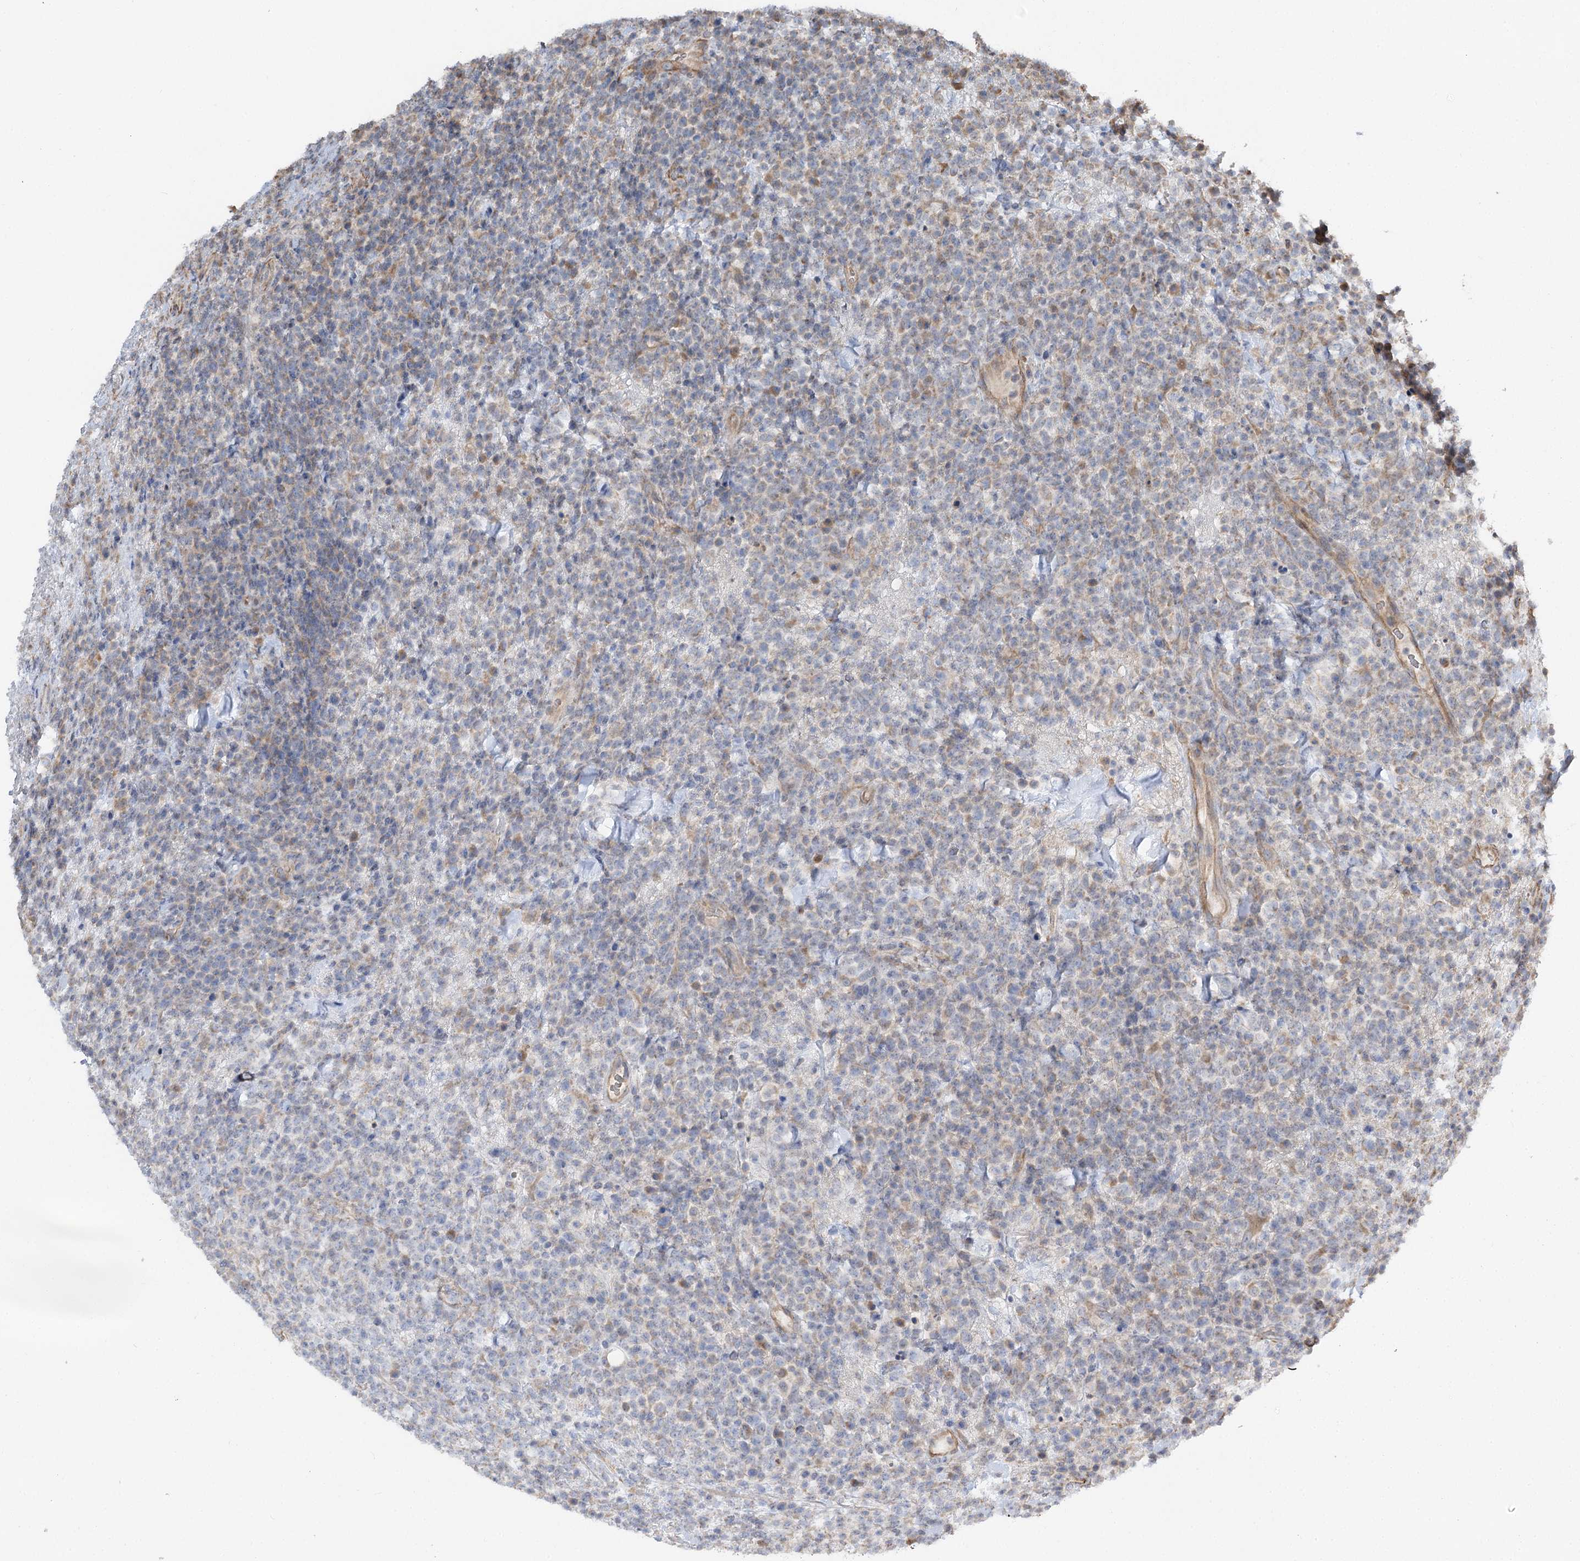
{"staining": {"intensity": "negative", "quantity": "none", "location": "none"}, "tissue": "lymphoma", "cell_type": "Tumor cells", "image_type": "cancer", "snomed": [{"axis": "morphology", "description": "Malignant lymphoma, non-Hodgkin's type, High grade"}, {"axis": "topography", "description": "Colon"}], "caption": "High magnification brightfield microscopy of lymphoma stained with DAB (brown) and counterstained with hematoxylin (blue): tumor cells show no significant staining. Nuclei are stained in blue.", "gene": "KIAA0825", "patient": {"sex": "female", "age": 53}}